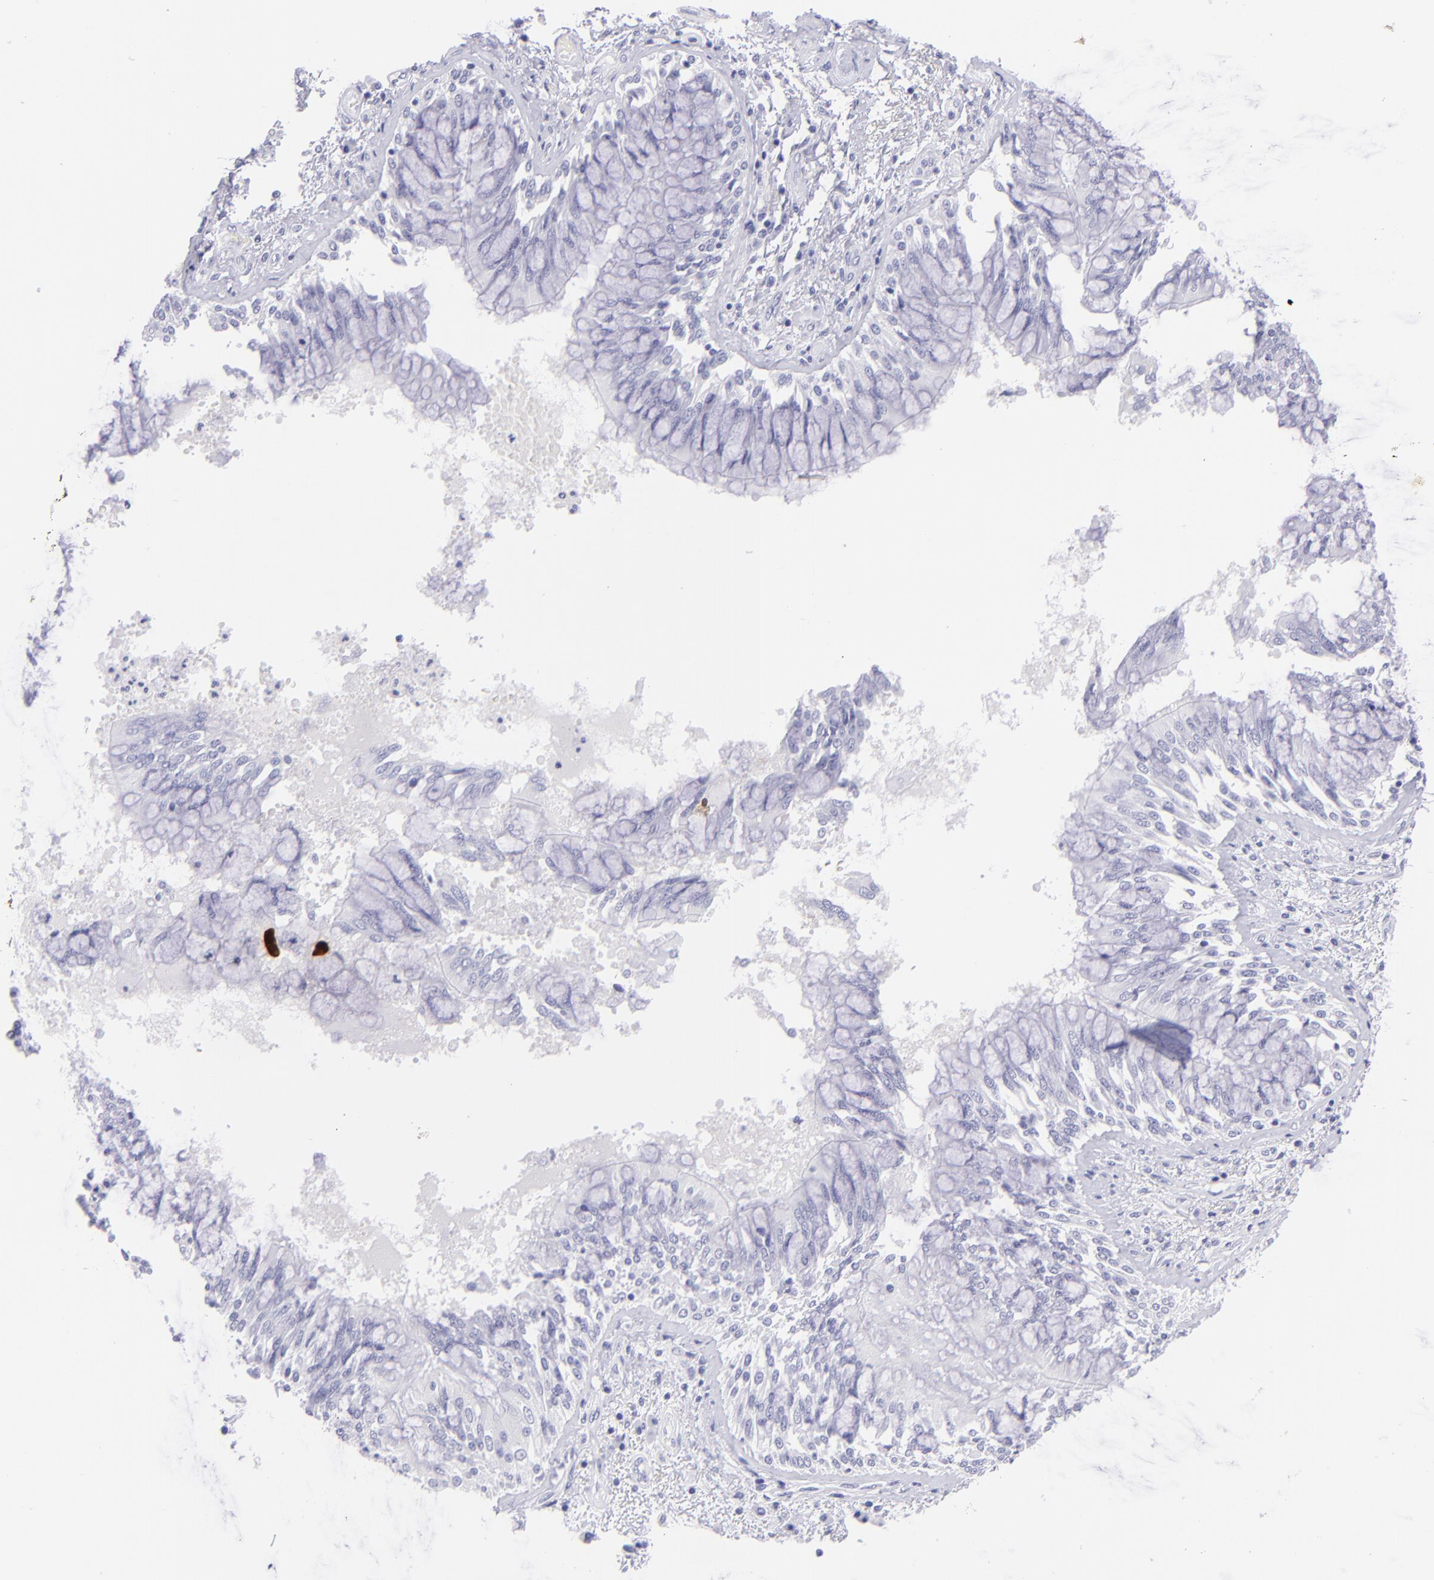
{"staining": {"intensity": "negative", "quantity": "none", "location": "none"}, "tissue": "bronchus", "cell_type": "Respiratory epithelial cells", "image_type": "normal", "snomed": [{"axis": "morphology", "description": "Normal tissue, NOS"}, {"axis": "topography", "description": "Cartilage tissue"}, {"axis": "topography", "description": "Bronchus"}, {"axis": "topography", "description": "Lung"}, {"axis": "topography", "description": "Peripheral nerve tissue"}], "caption": "The immunohistochemistry (IHC) histopathology image has no significant staining in respiratory epithelial cells of bronchus. The staining is performed using DAB brown chromogen with nuclei counter-stained in using hematoxylin.", "gene": "PIP", "patient": {"sex": "female", "age": 49}}